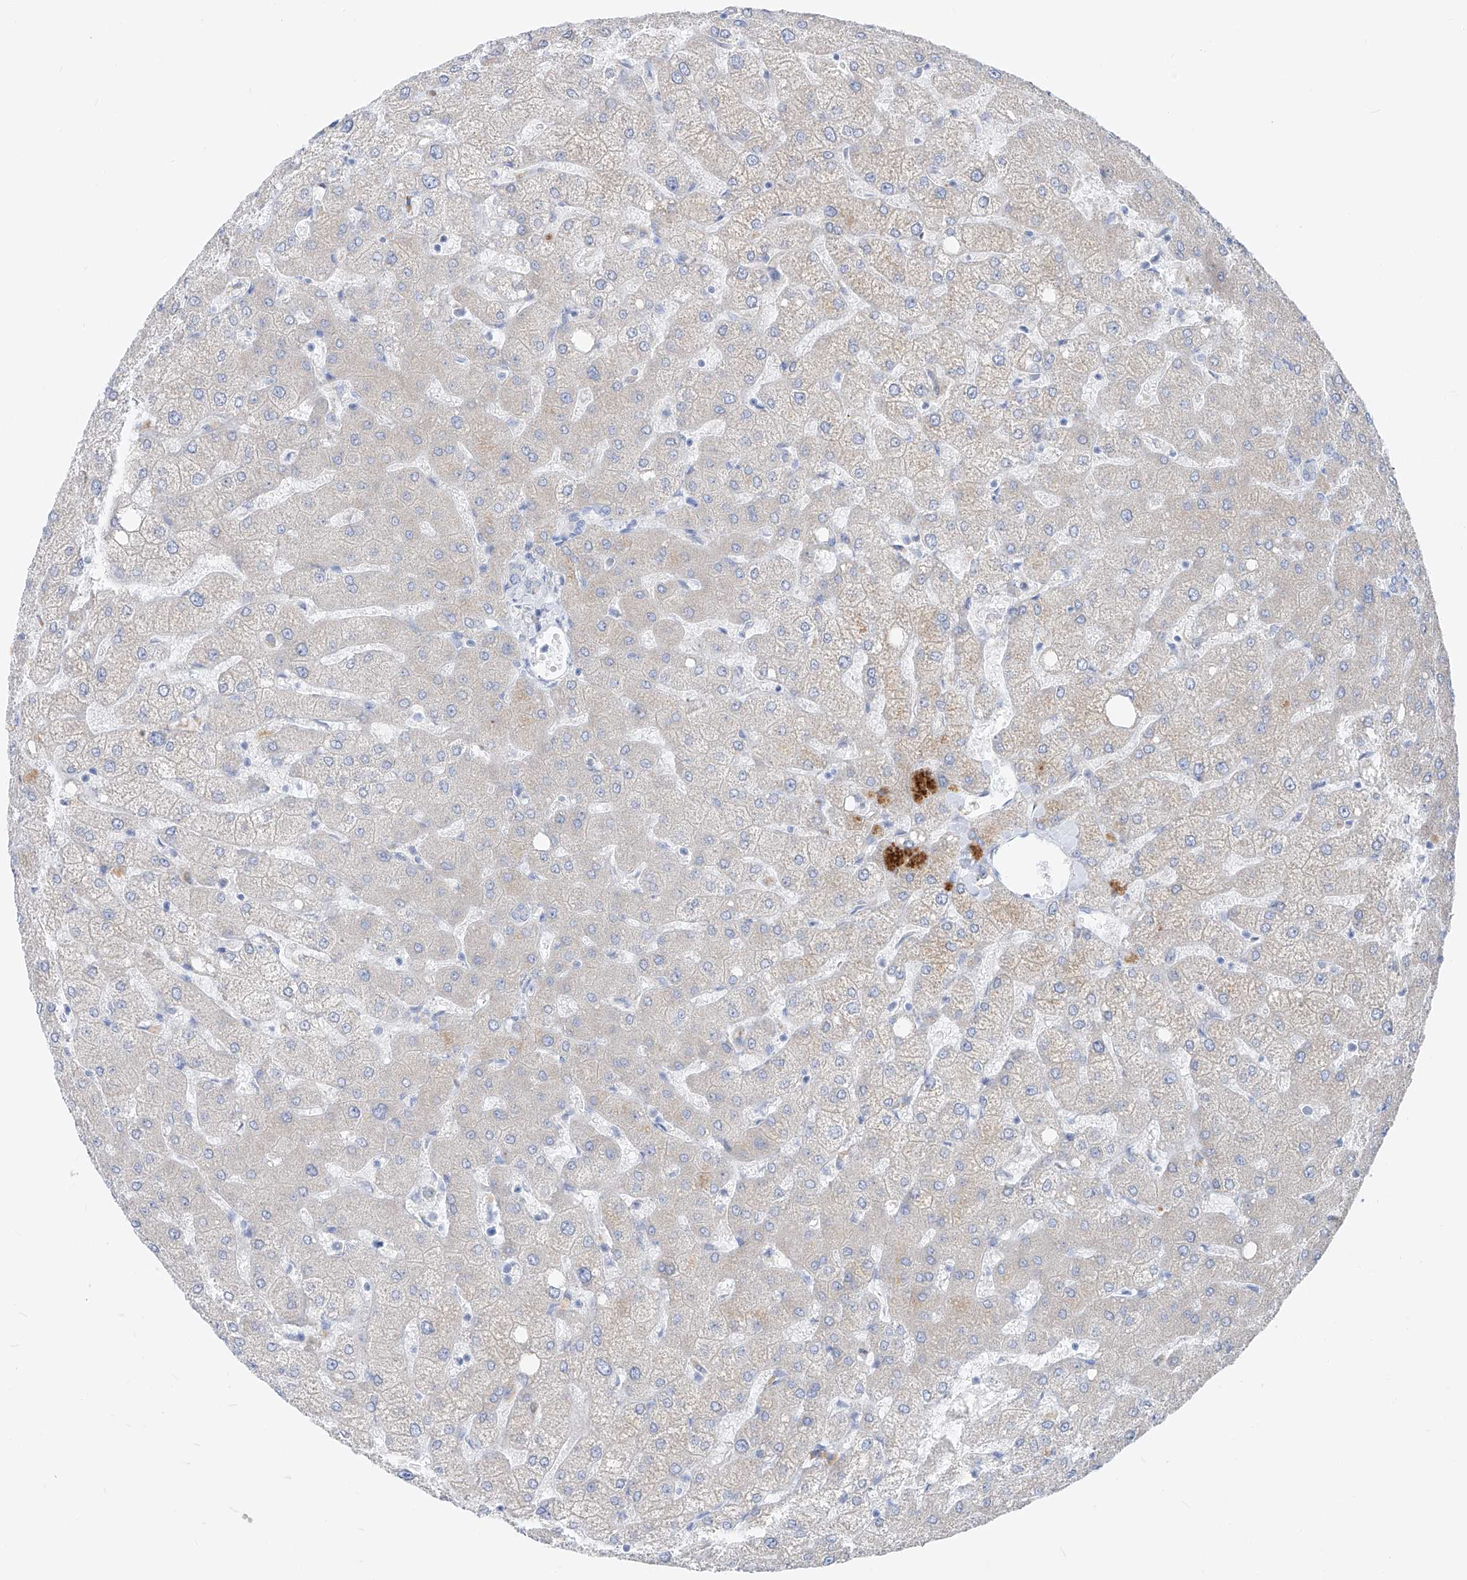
{"staining": {"intensity": "negative", "quantity": "none", "location": "none"}, "tissue": "liver", "cell_type": "Cholangiocytes", "image_type": "normal", "snomed": [{"axis": "morphology", "description": "Normal tissue, NOS"}, {"axis": "topography", "description": "Liver"}], "caption": "The micrograph demonstrates no staining of cholangiocytes in unremarkable liver. (Stains: DAB (3,3'-diaminobenzidine) immunohistochemistry (IHC) with hematoxylin counter stain, Microscopy: brightfield microscopy at high magnification).", "gene": "UFL1", "patient": {"sex": "female", "age": 54}}